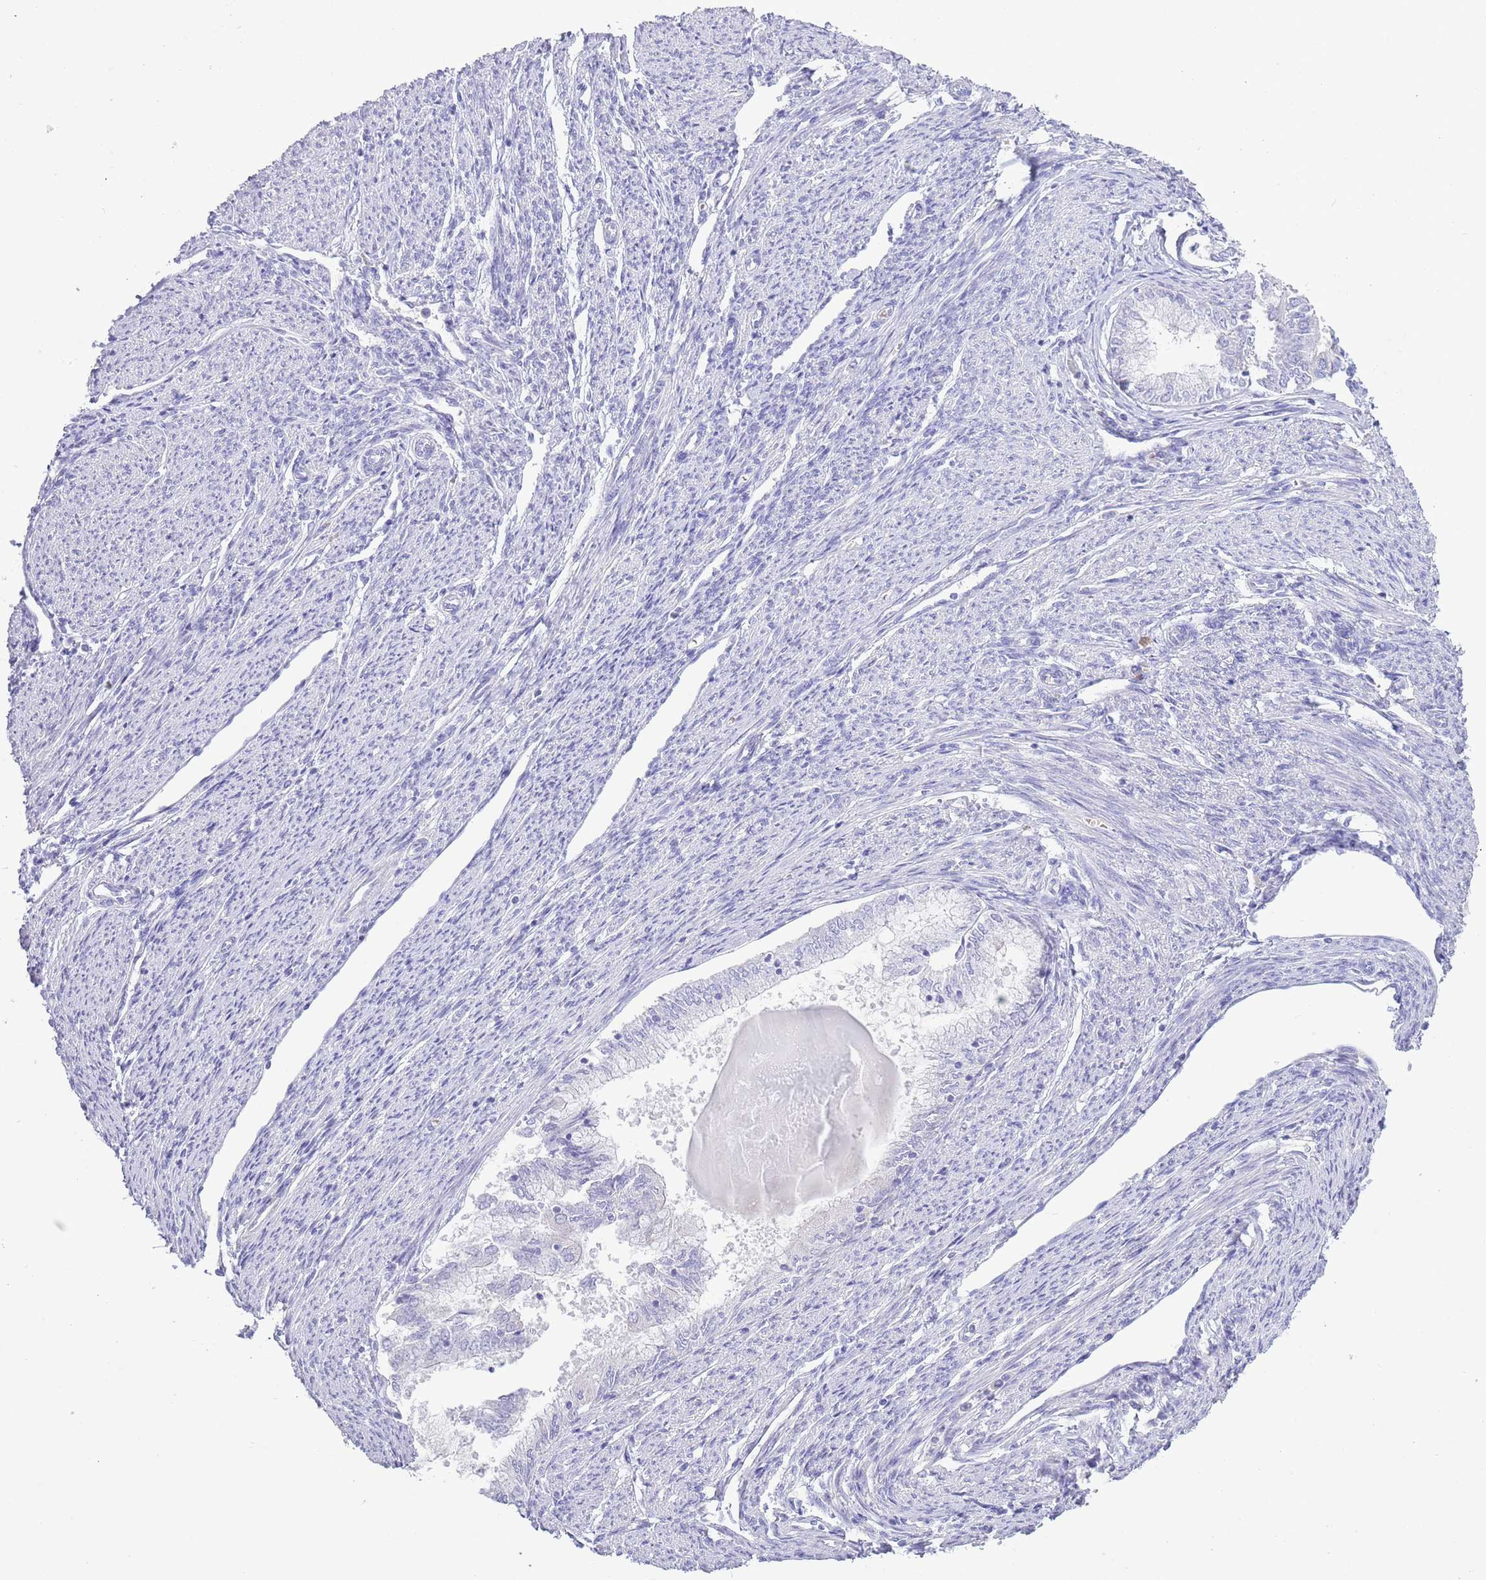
{"staining": {"intensity": "negative", "quantity": "none", "location": "none"}, "tissue": "endometrial cancer", "cell_type": "Tumor cells", "image_type": "cancer", "snomed": [{"axis": "morphology", "description": "Adenocarcinoma, NOS"}, {"axis": "topography", "description": "Endometrium"}], "caption": "Immunohistochemistry (IHC) of endometrial cancer reveals no positivity in tumor cells.", "gene": "ACR", "patient": {"sex": "female", "age": 79}}